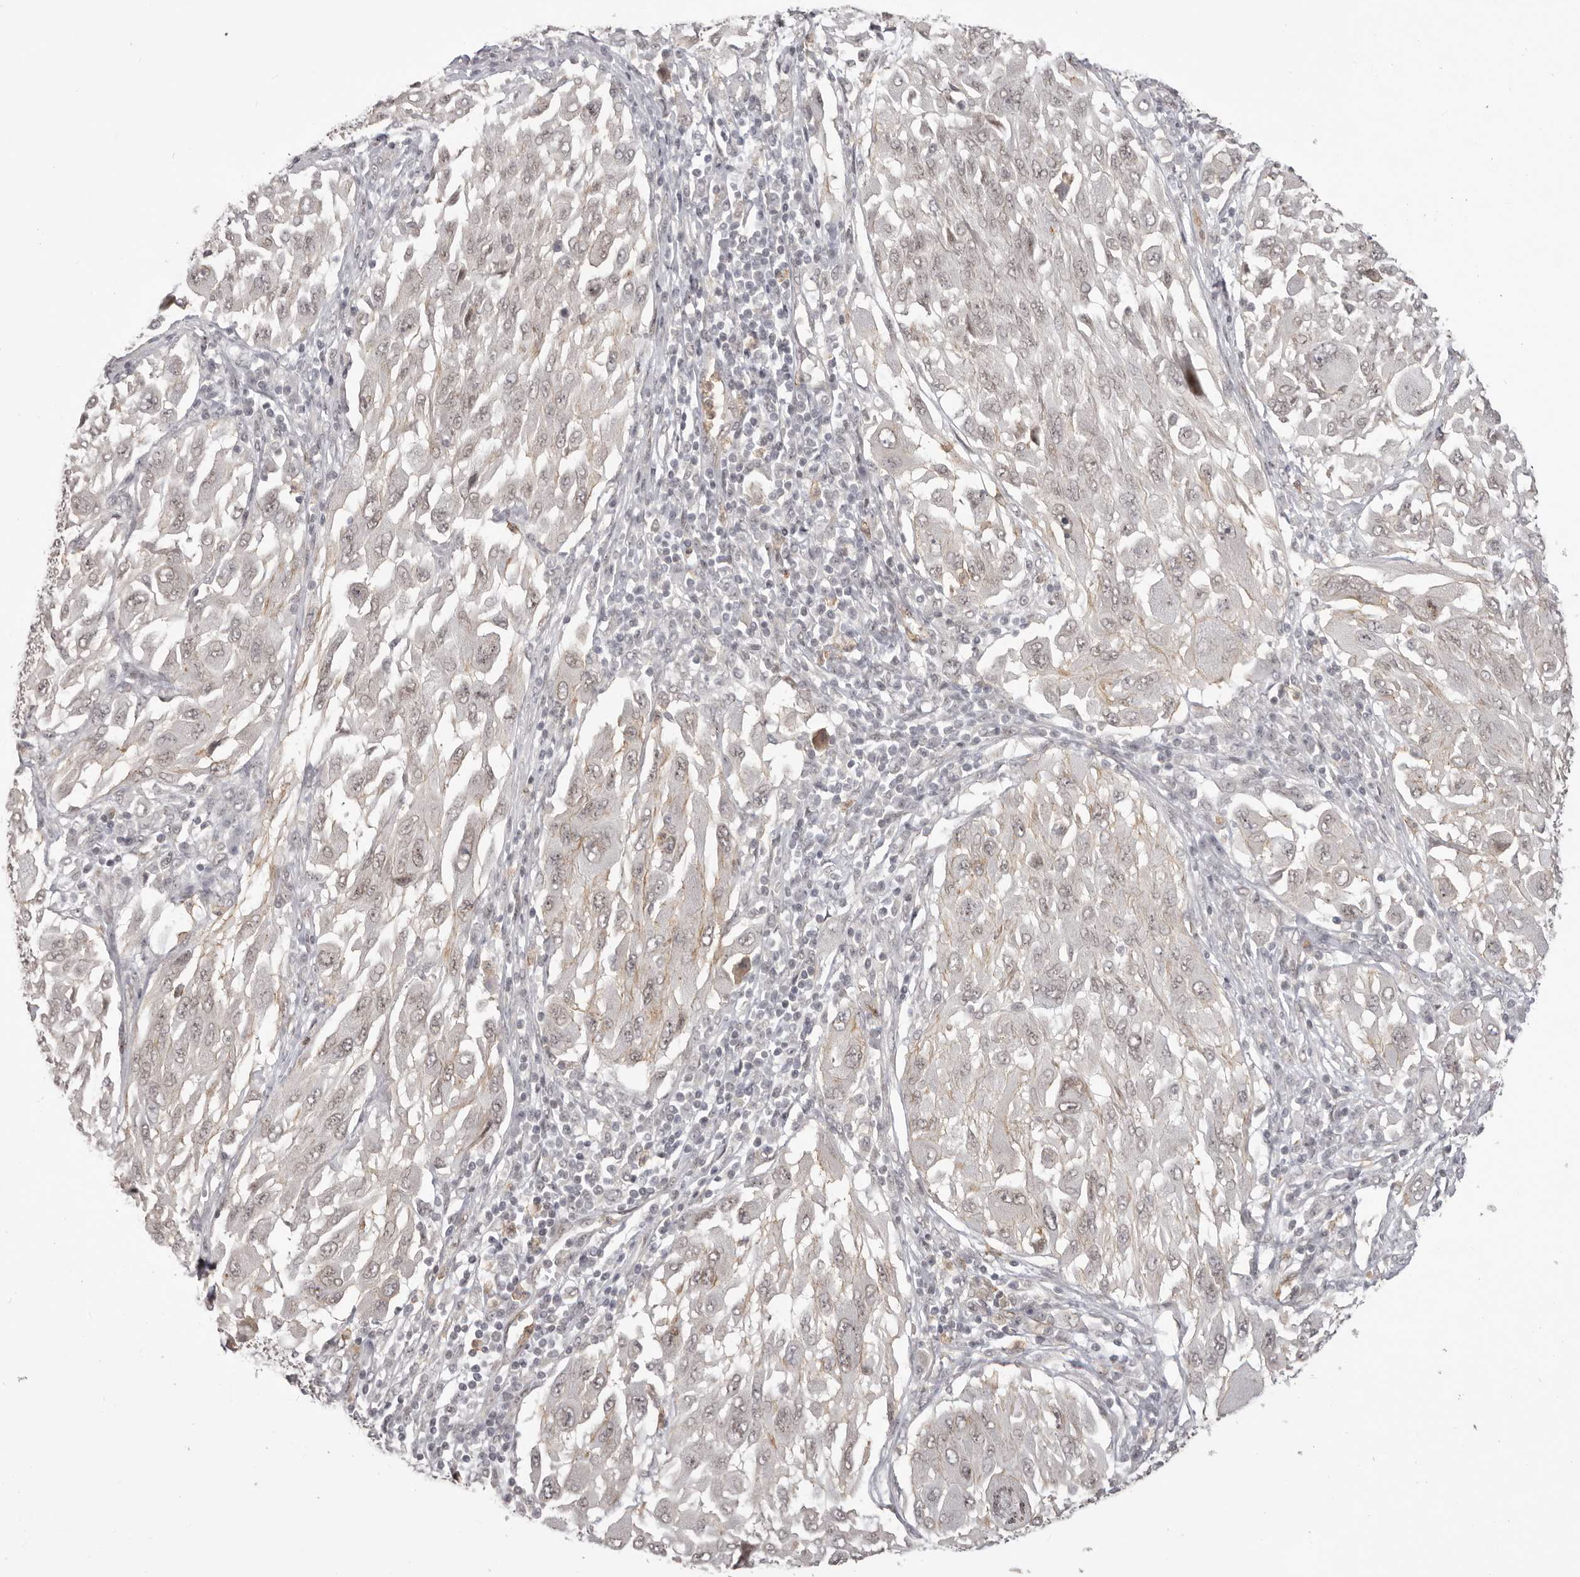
{"staining": {"intensity": "negative", "quantity": "none", "location": "none"}, "tissue": "melanoma", "cell_type": "Tumor cells", "image_type": "cancer", "snomed": [{"axis": "morphology", "description": "Malignant melanoma, NOS"}, {"axis": "topography", "description": "Skin"}], "caption": "A high-resolution photomicrograph shows immunohistochemistry (IHC) staining of malignant melanoma, which exhibits no significant expression in tumor cells.", "gene": "RNF2", "patient": {"sex": "female", "age": 91}}